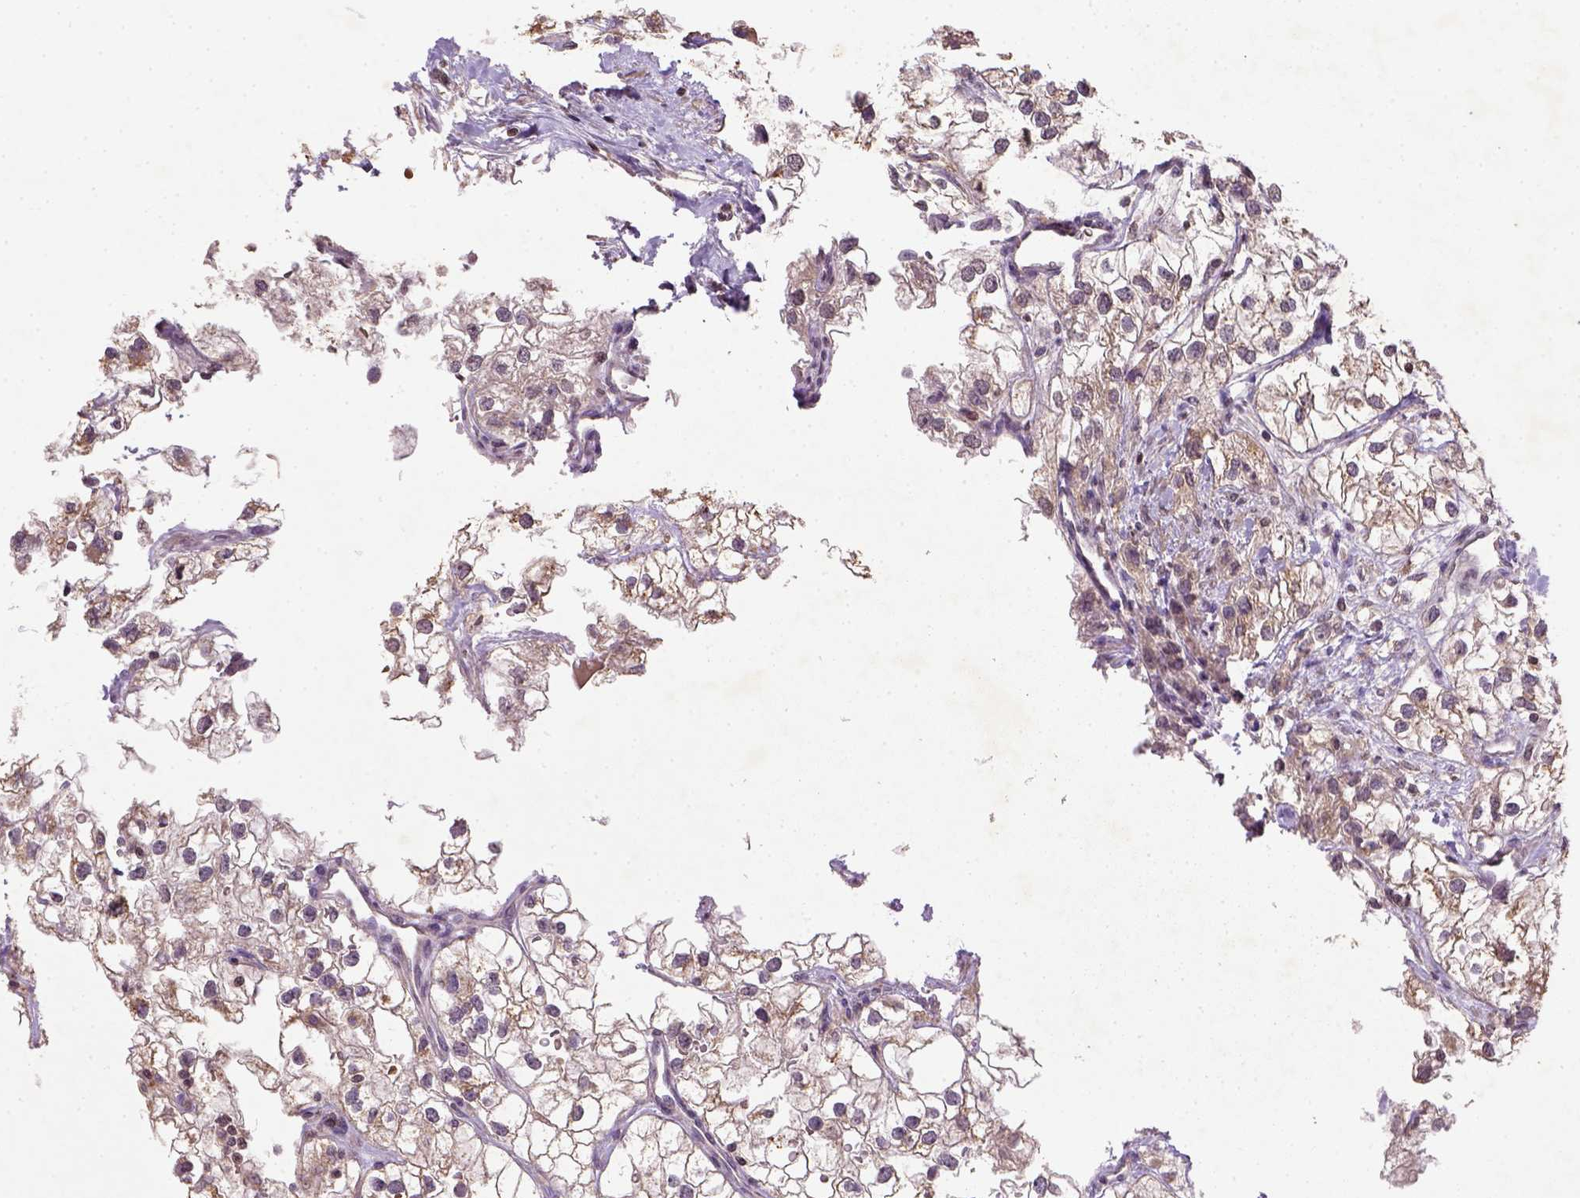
{"staining": {"intensity": "weak", "quantity": ">75%", "location": "cytoplasmic/membranous"}, "tissue": "renal cancer", "cell_type": "Tumor cells", "image_type": "cancer", "snomed": [{"axis": "morphology", "description": "Adenocarcinoma, NOS"}, {"axis": "topography", "description": "Kidney"}], "caption": "This photomicrograph displays IHC staining of adenocarcinoma (renal), with low weak cytoplasmic/membranous positivity in about >75% of tumor cells.", "gene": "NUDT3", "patient": {"sex": "male", "age": 59}}